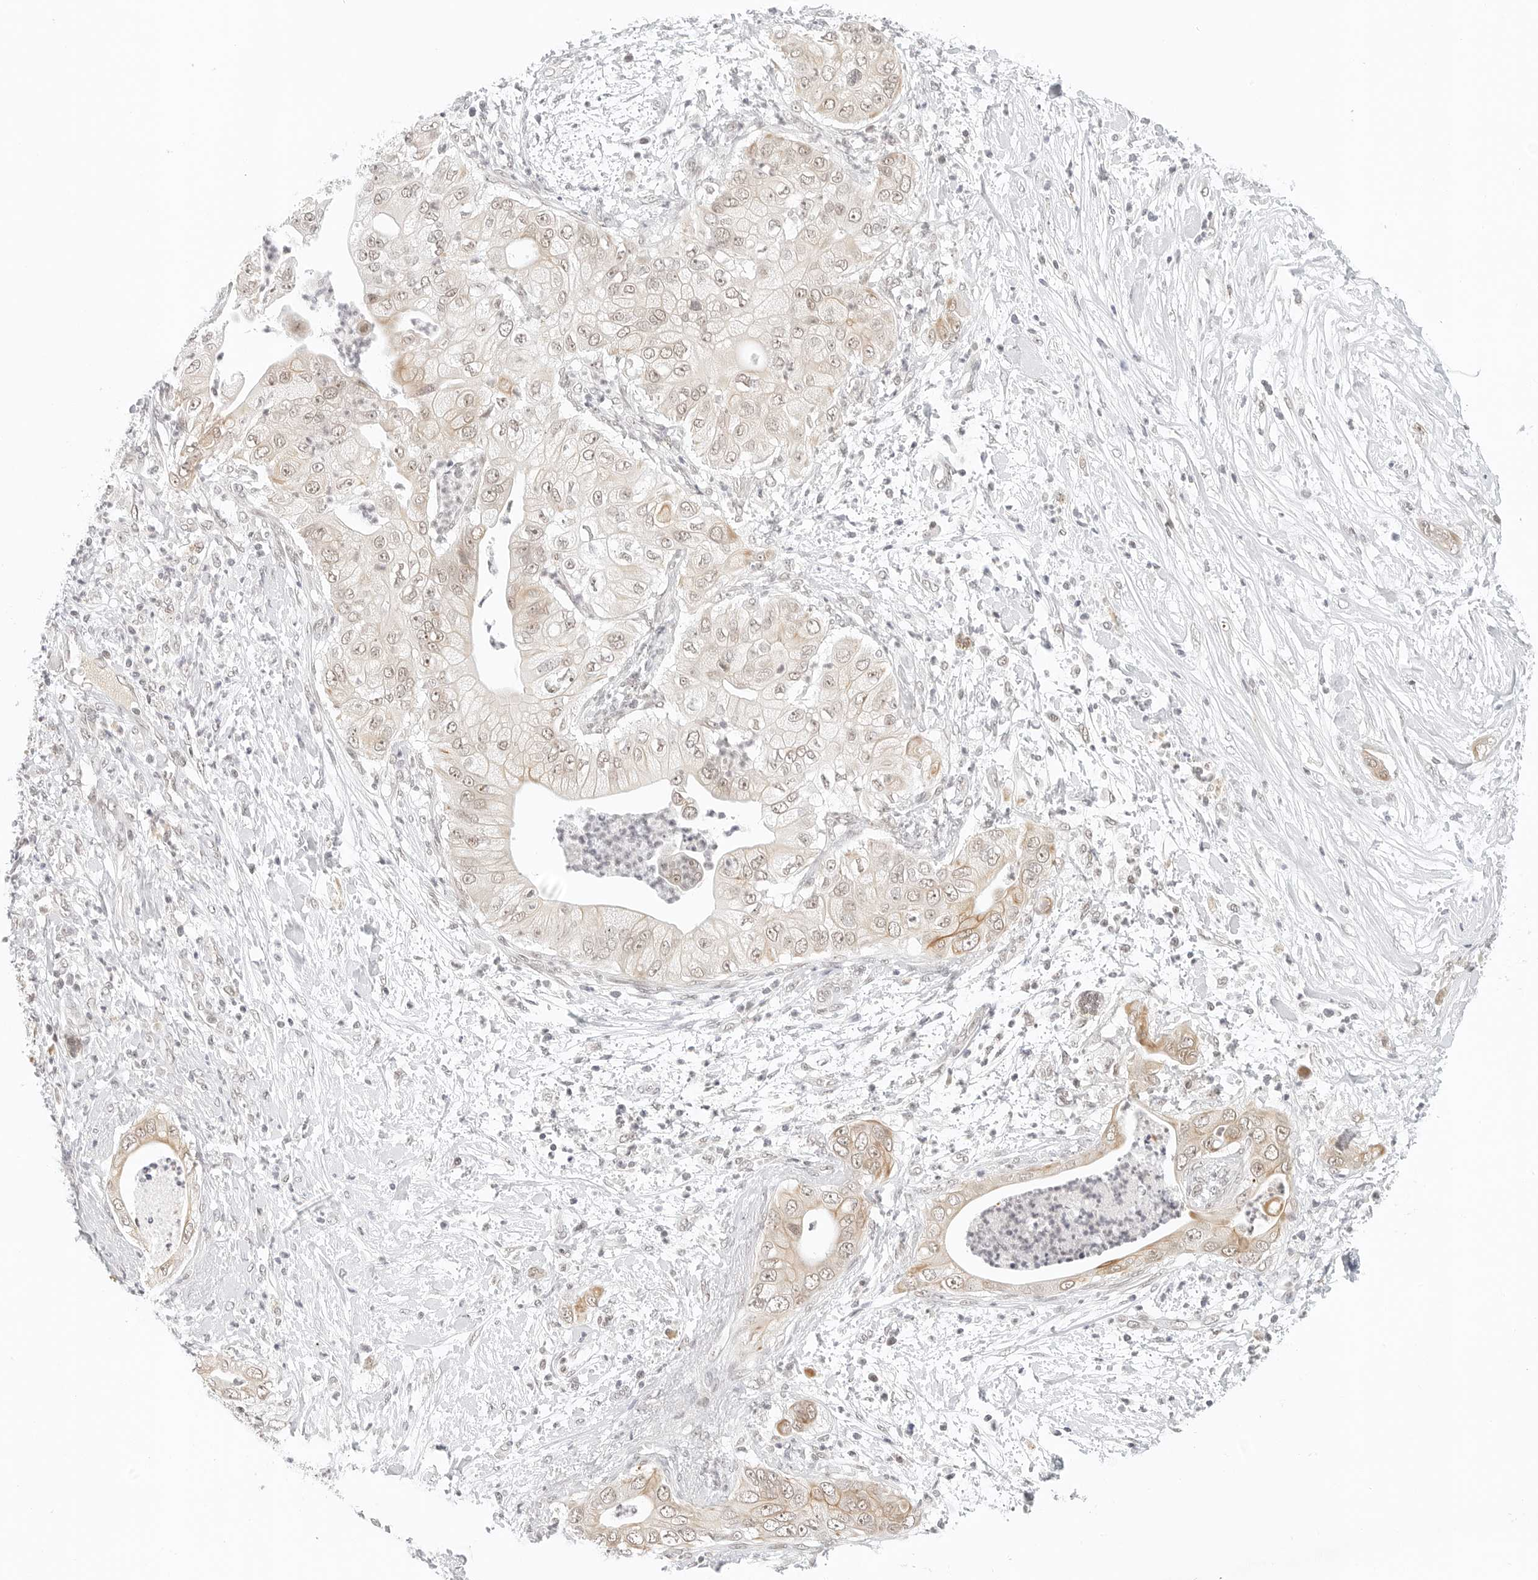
{"staining": {"intensity": "weak", "quantity": ">75%", "location": "cytoplasmic/membranous,nuclear"}, "tissue": "pancreatic cancer", "cell_type": "Tumor cells", "image_type": "cancer", "snomed": [{"axis": "morphology", "description": "Adenocarcinoma, NOS"}, {"axis": "topography", "description": "Pancreas"}], "caption": "Brown immunohistochemical staining in adenocarcinoma (pancreatic) exhibits weak cytoplasmic/membranous and nuclear positivity in approximately >75% of tumor cells. (DAB = brown stain, brightfield microscopy at high magnification).", "gene": "NEO1", "patient": {"sex": "female", "age": 78}}